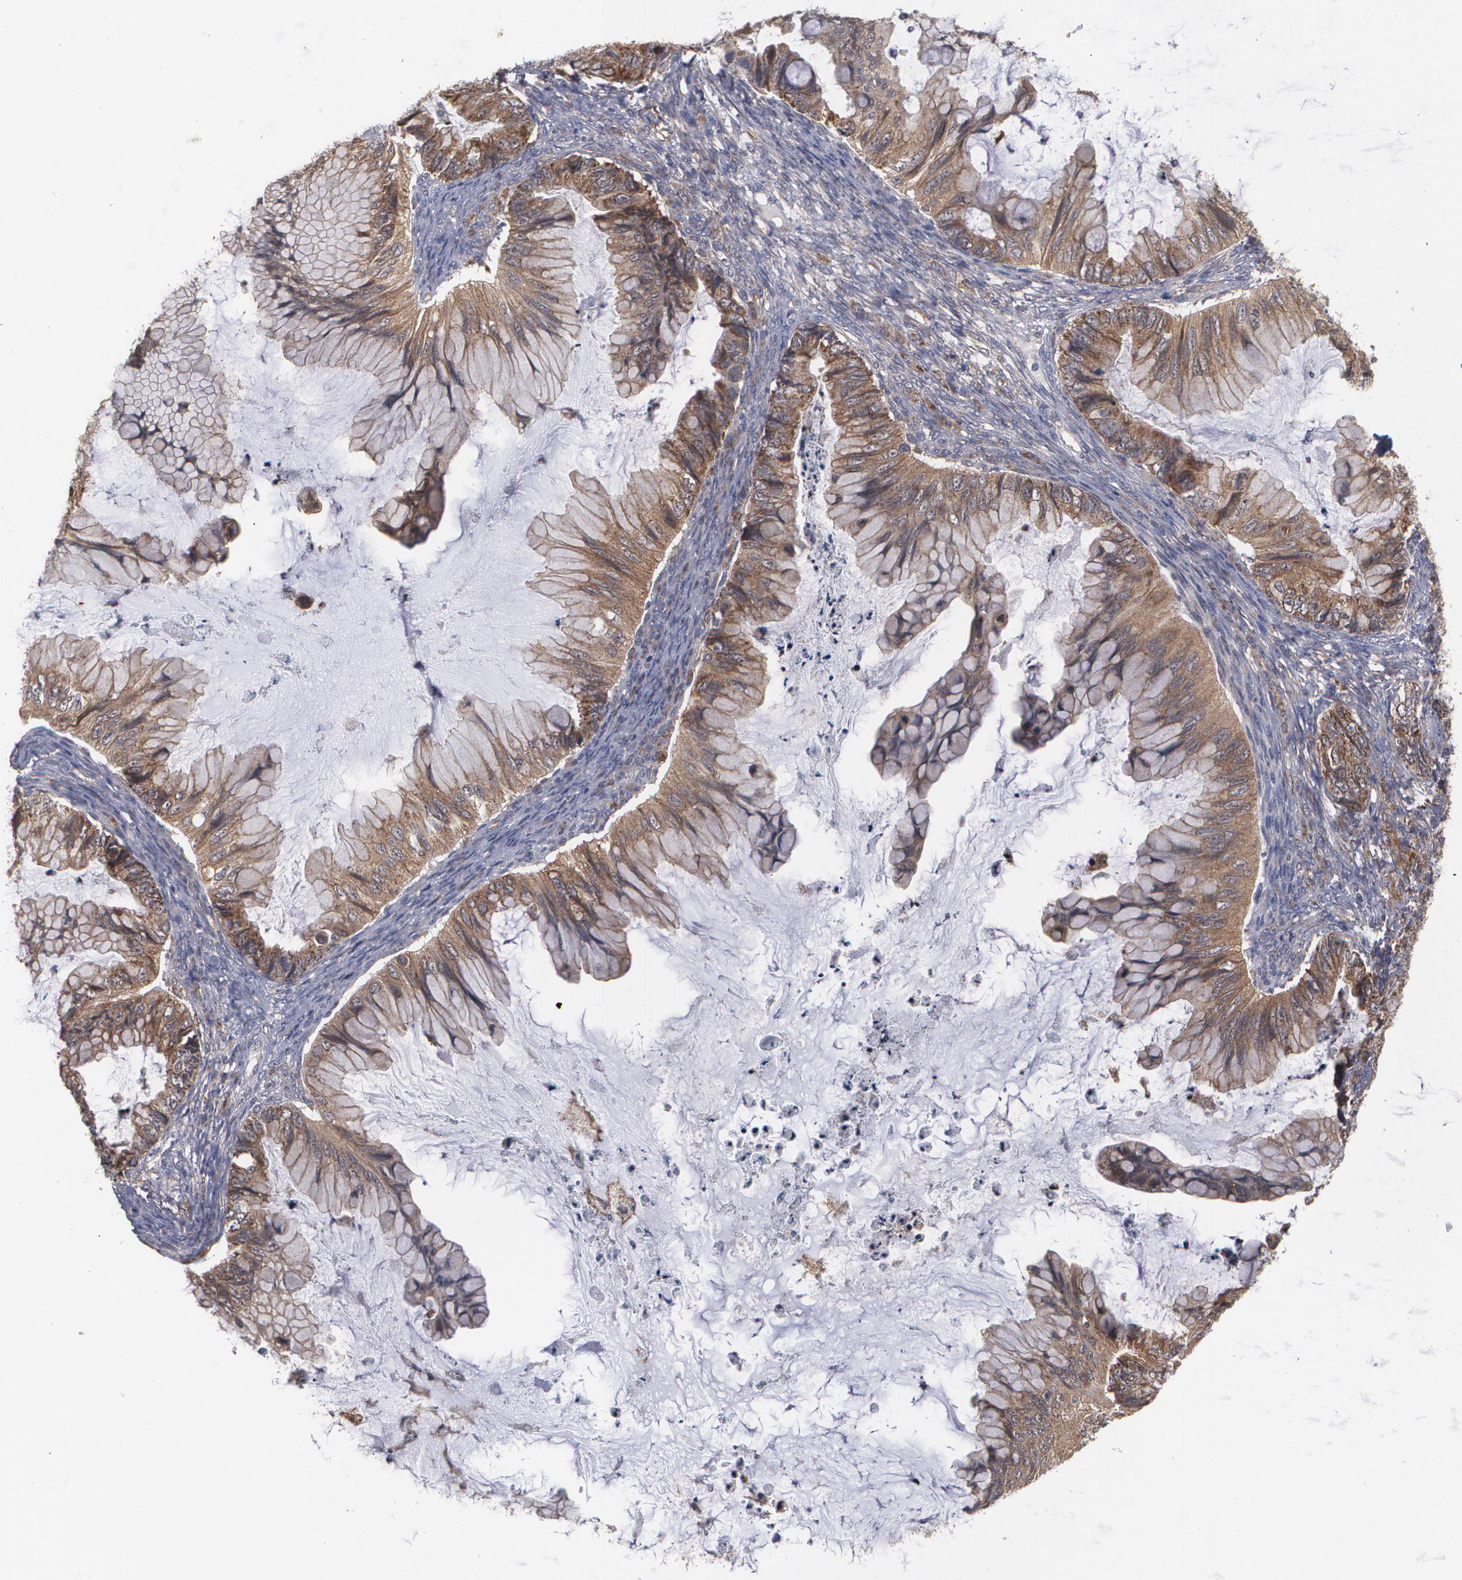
{"staining": {"intensity": "moderate", "quantity": ">75%", "location": "cytoplasmic/membranous"}, "tissue": "ovarian cancer", "cell_type": "Tumor cells", "image_type": "cancer", "snomed": [{"axis": "morphology", "description": "Cystadenocarcinoma, mucinous, NOS"}, {"axis": "topography", "description": "Ovary"}], "caption": "Protein analysis of mucinous cystadenocarcinoma (ovarian) tissue exhibits moderate cytoplasmic/membranous positivity in approximately >75% of tumor cells.", "gene": "BMP6", "patient": {"sex": "female", "age": 36}}